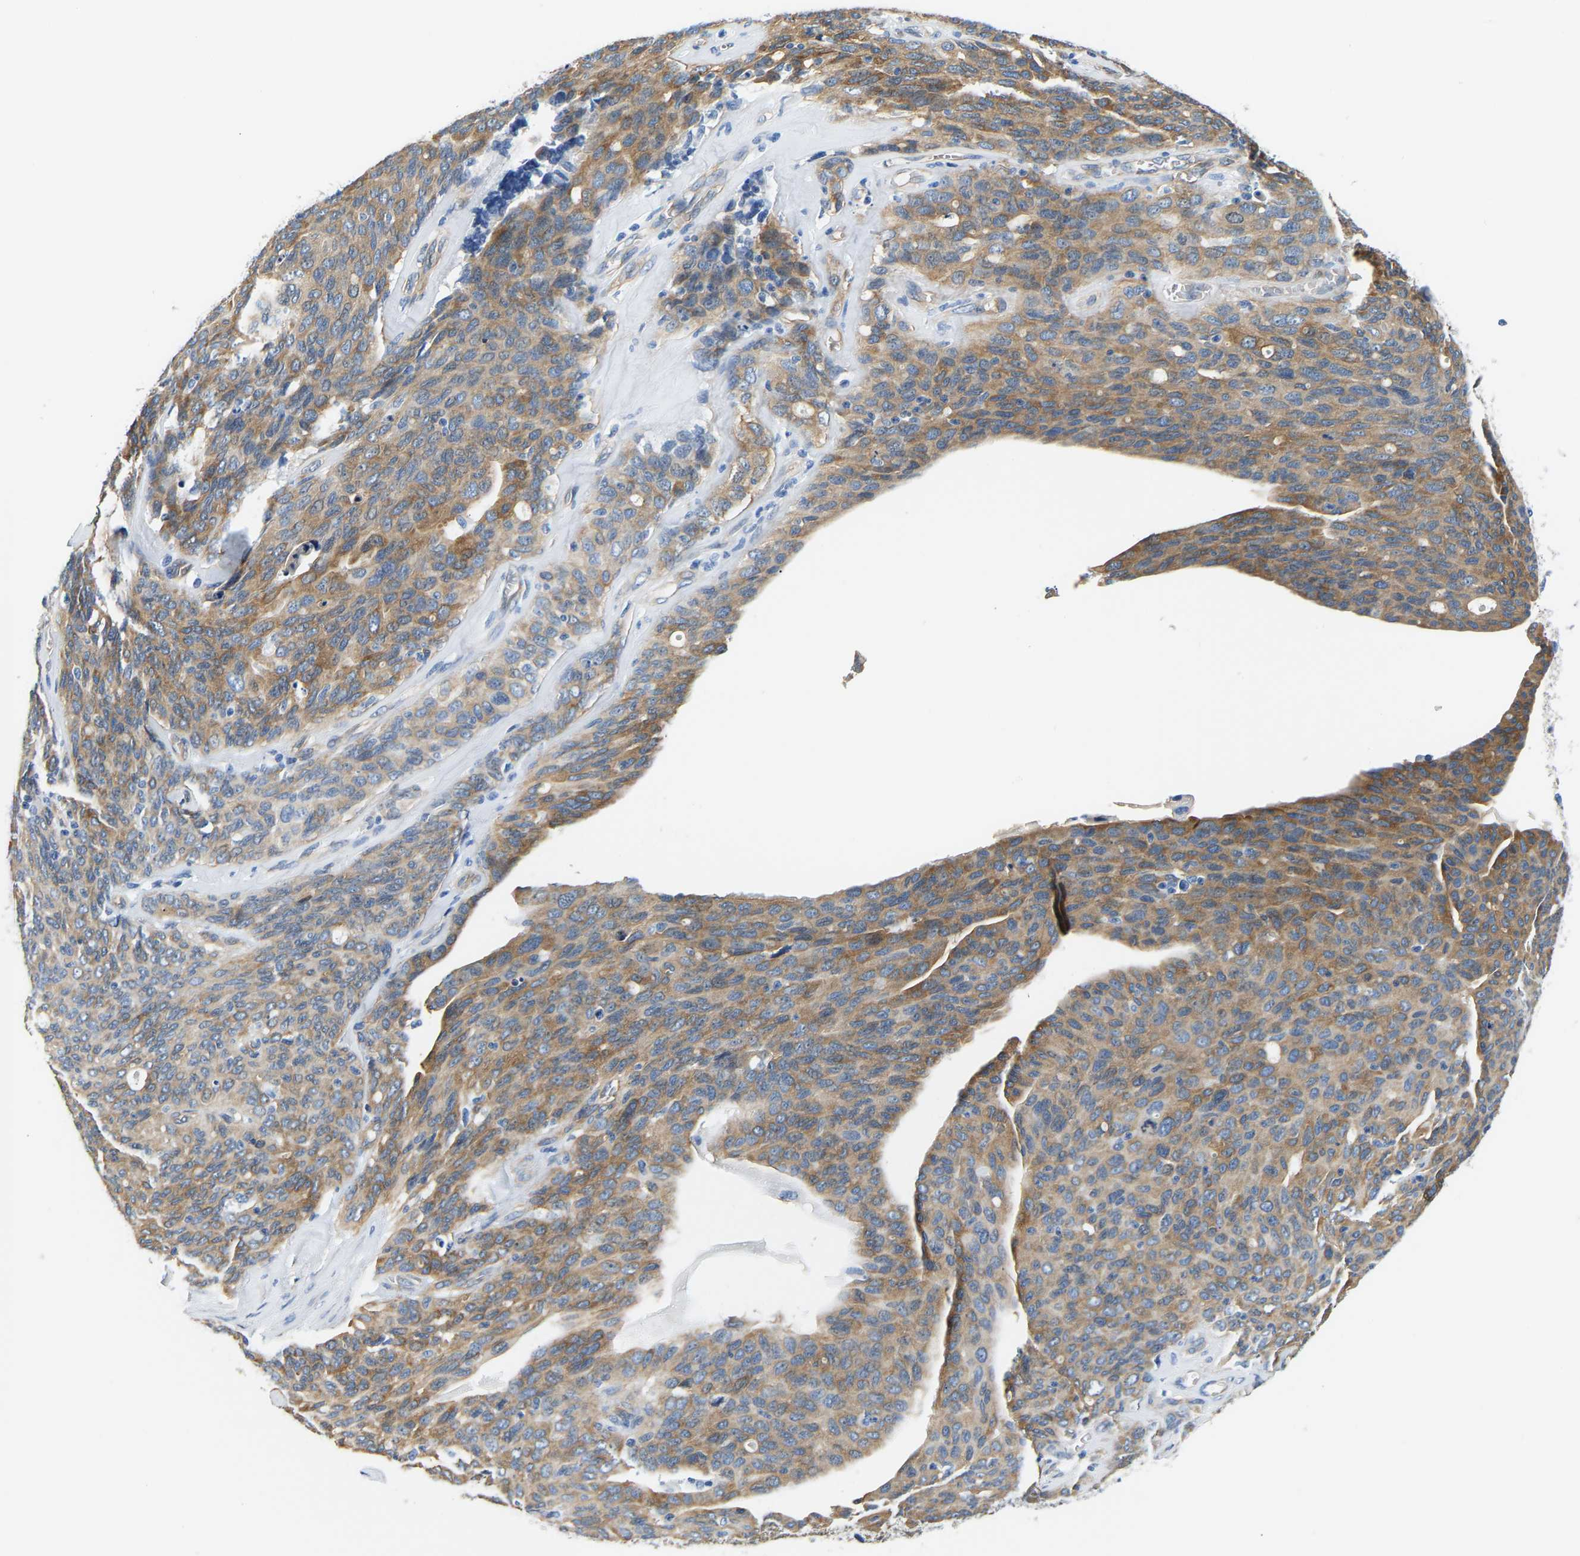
{"staining": {"intensity": "moderate", "quantity": "25%-75%", "location": "cytoplasmic/membranous"}, "tissue": "ovarian cancer", "cell_type": "Tumor cells", "image_type": "cancer", "snomed": [{"axis": "morphology", "description": "Carcinoma, endometroid"}, {"axis": "topography", "description": "Ovary"}], "caption": "Ovarian cancer tissue reveals moderate cytoplasmic/membranous positivity in approximately 25%-75% of tumor cells Using DAB (brown) and hematoxylin (blue) stains, captured at high magnification using brightfield microscopy.", "gene": "PAWR", "patient": {"sex": "female", "age": 60}}